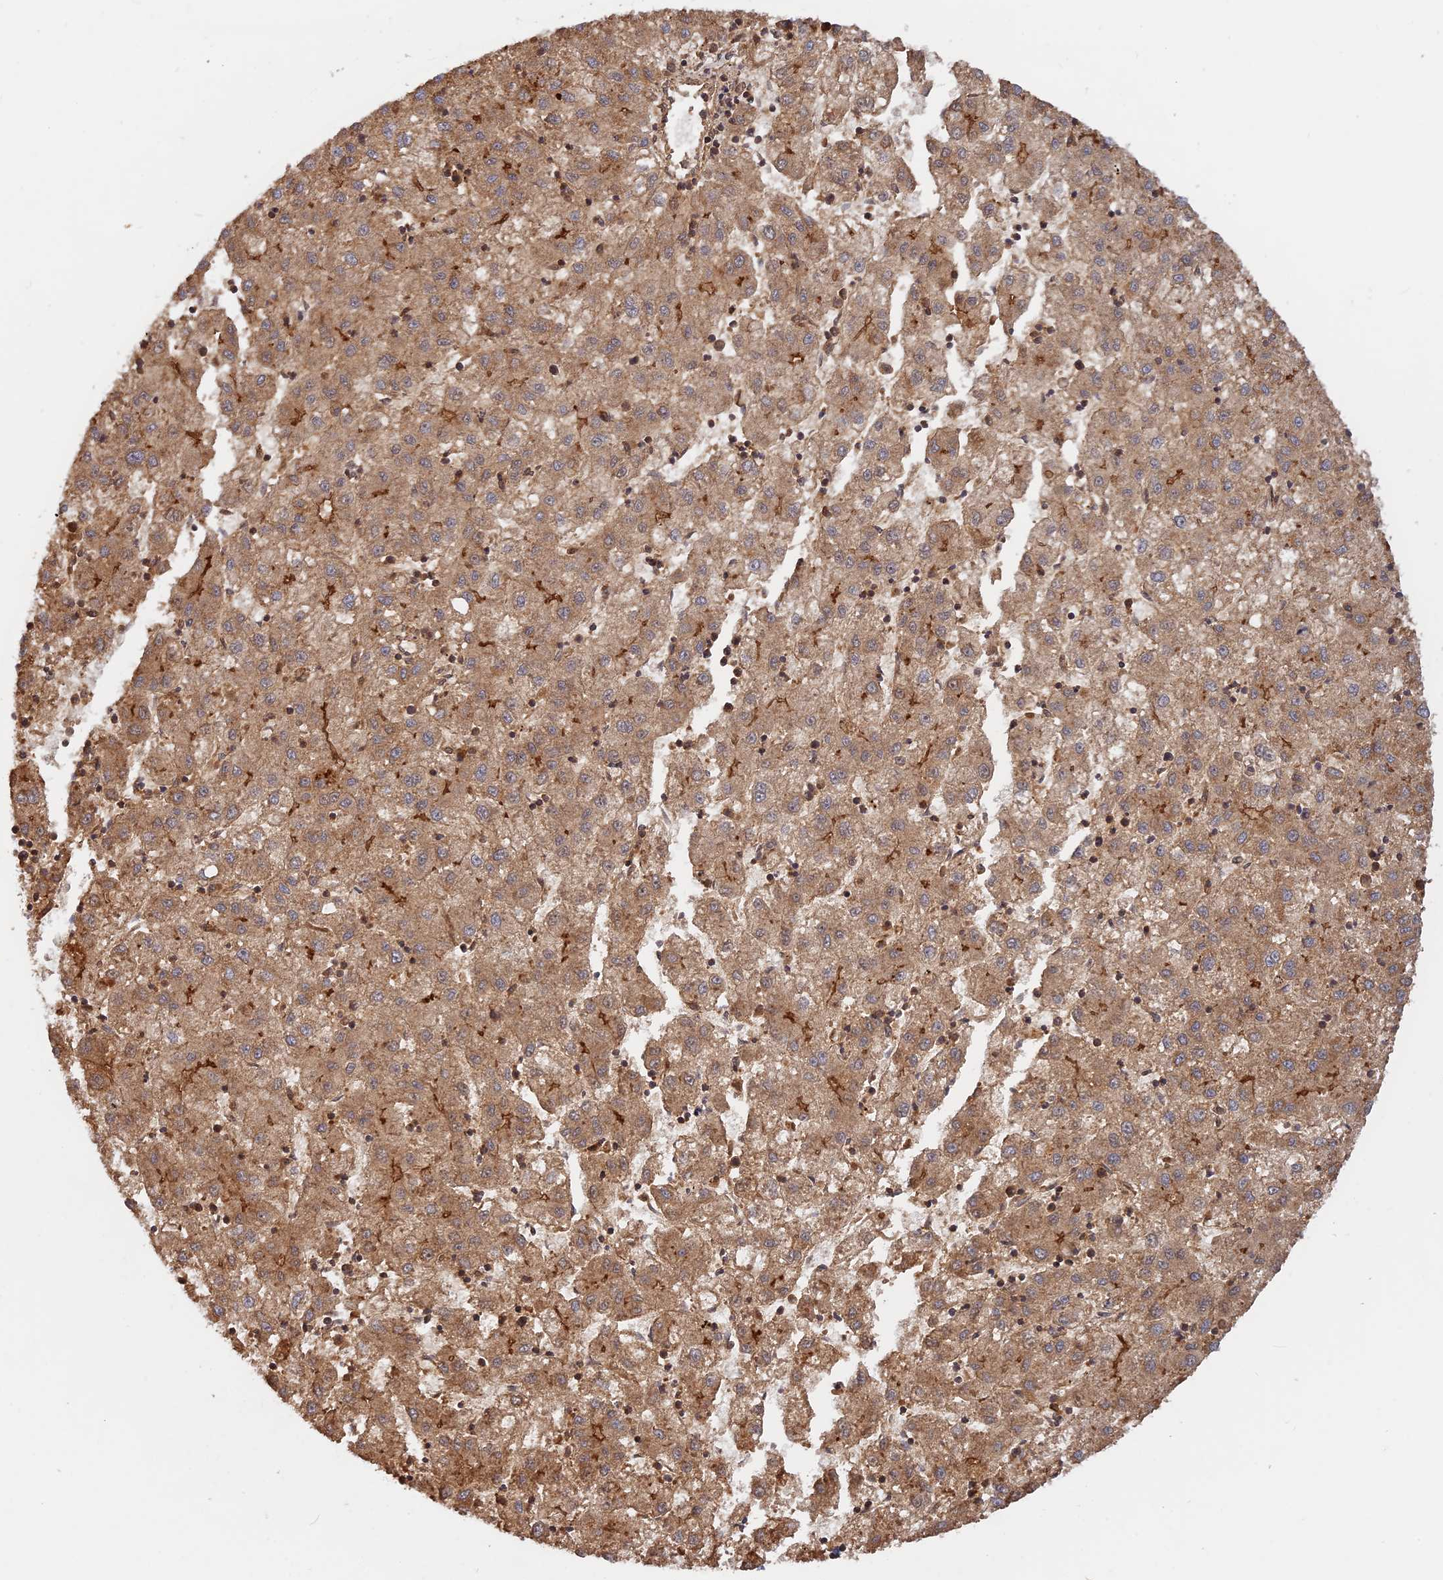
{"staining": {"intensity": "moderate", "quantity": ">75%", "location": "cytoplasmic/membranous"}, "tissue": "liver cancer", "cell_type": "Tumor cells", "image_type": "cancer", "snomed": [{"axis": "morphology", "description": "Carcinoma, Hepatocellular, NOS"}, {"axis": "topography", "description": "Liver"}], "caption": "Immunohistochemistry of human hepatocellular carcinoma (liver) displays medium levels of moderate cytoplasmic/membranous positivity in approximately >75% of tumor cells.", "gene": "CCDC174", "patient": {"sex": "male", "age": 72}}